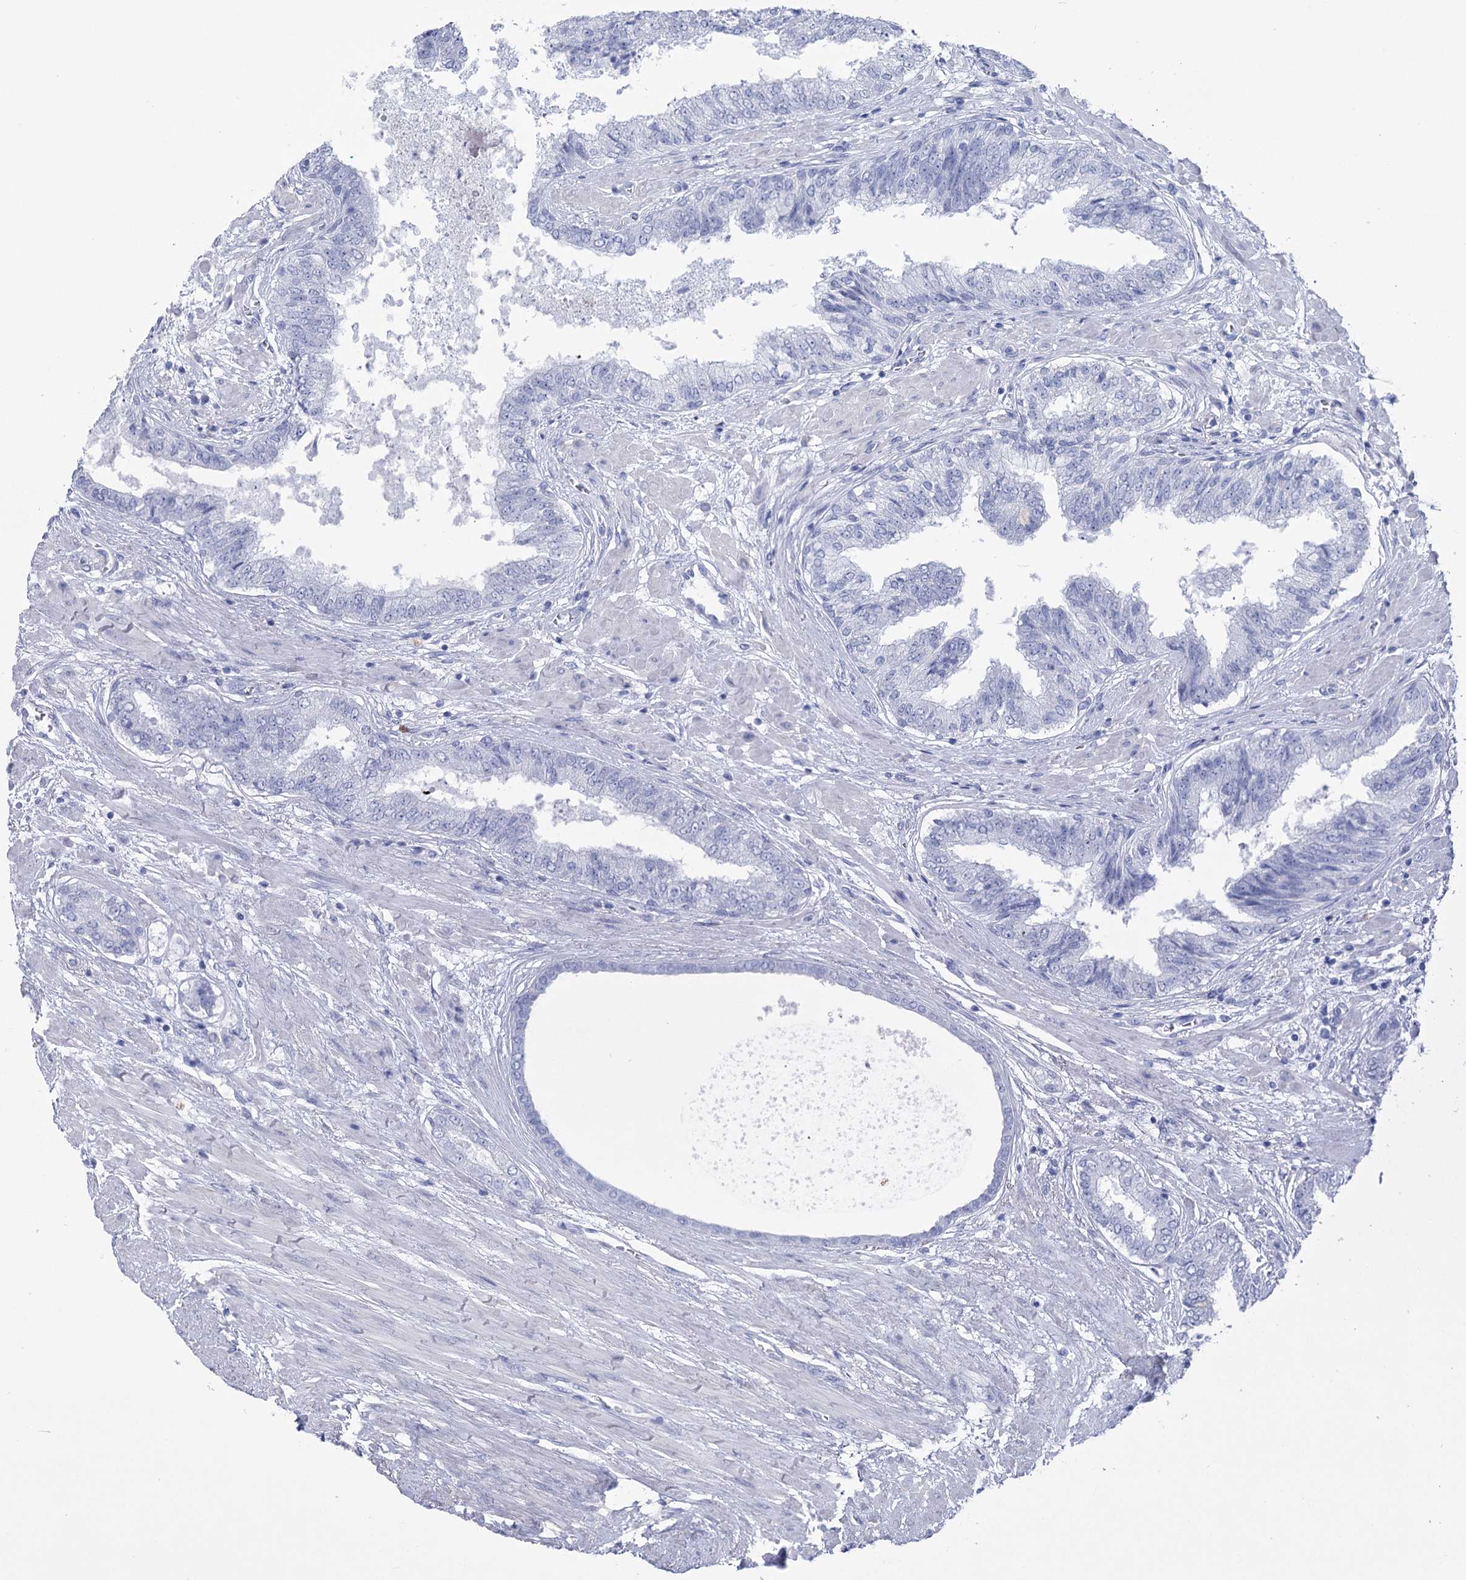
{"staining": {"intensity": "negative", "quantity": "none", "location": "none"}, "tissue": "prostate cancer", "cell_type": "Tumor cells", "image_type": "cancer", "snomed": [{"axis": "morphology", "description": "Normal tissue, NOS"}, {"axis": "morphology", "description": "Adenocarcinoma, High grade"}, {"axis": "topography", "description": "Prostate"}, {"axis": "topography", "description": "Peripheral nerve tissue"}], "caption": "Tumor cells show no significant staining in prostate cancer. (Brightfield microscopy of DAB immunohistochemistry (IHC) at high magnification).", "gene": "CCDC88A", "patient": {"sex": "male", "age": 59}}